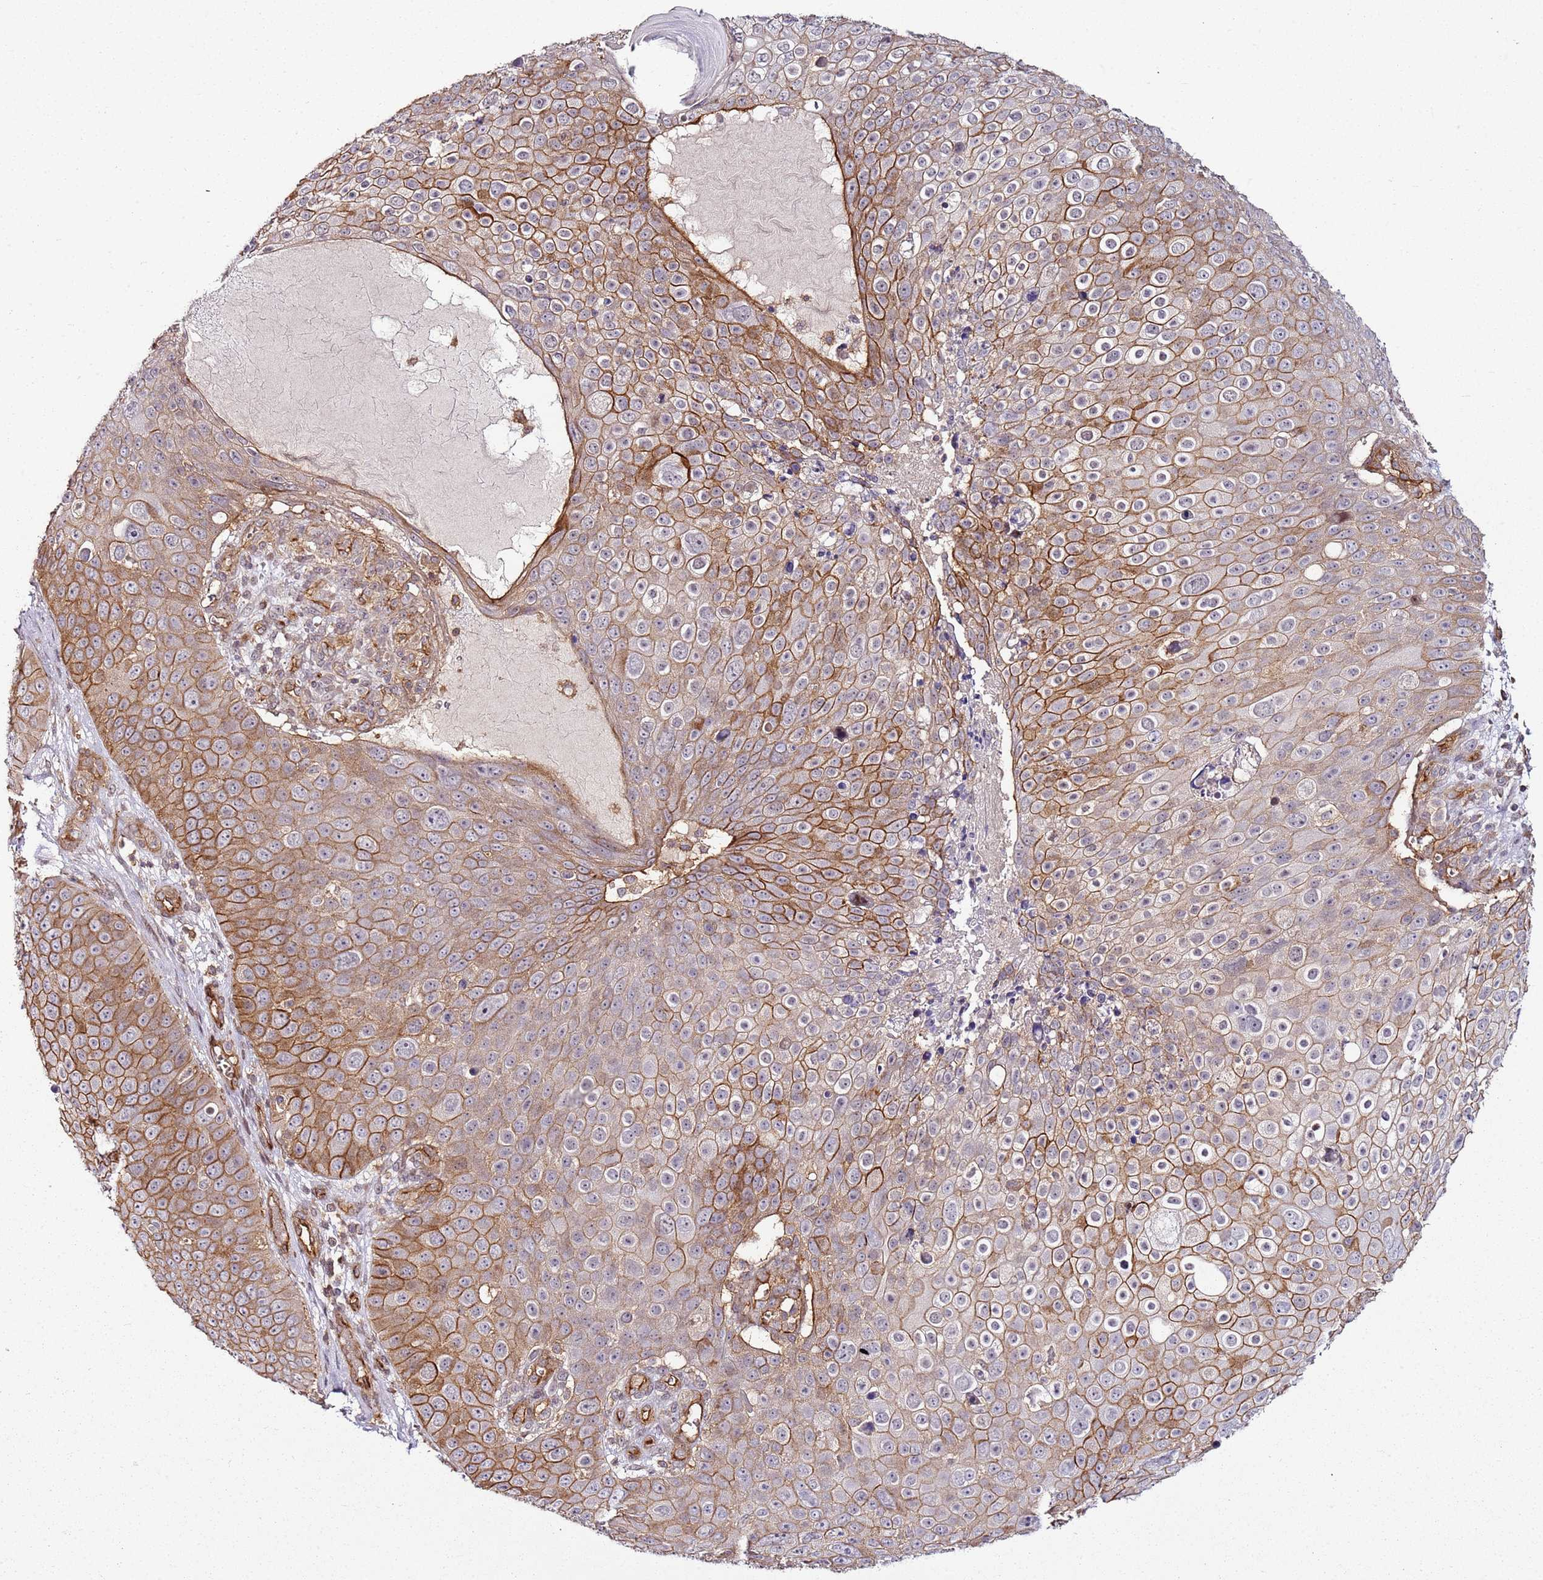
{"staining": {"intensity": "moderate", "quantity": "25%-75%", "location": "cytoplasmic/membranous"}, "tissue": "skin cancer", "cell_type": "Tumor cells", "image_type": "cancer", "snomed": [{"axis": "morphology", "description": "Squamous cell carcinoma, NOS"}, {"axis": "topography", "description": "Skin"}], "caption": "Immunohistochemical staining of human skin cancer (squamous cell carcinoma) shows moderate cytoplasmic/membranous protein staining in about 25%-75% of tumor cells. The staining was performed using DAB to visualize the protein expression in brown, while the nuclei were stained in blue with hematoxylin (Magnification: 20x).", "gene": "CCNYL1", "patient": {"sex": "male", "age": 71}}